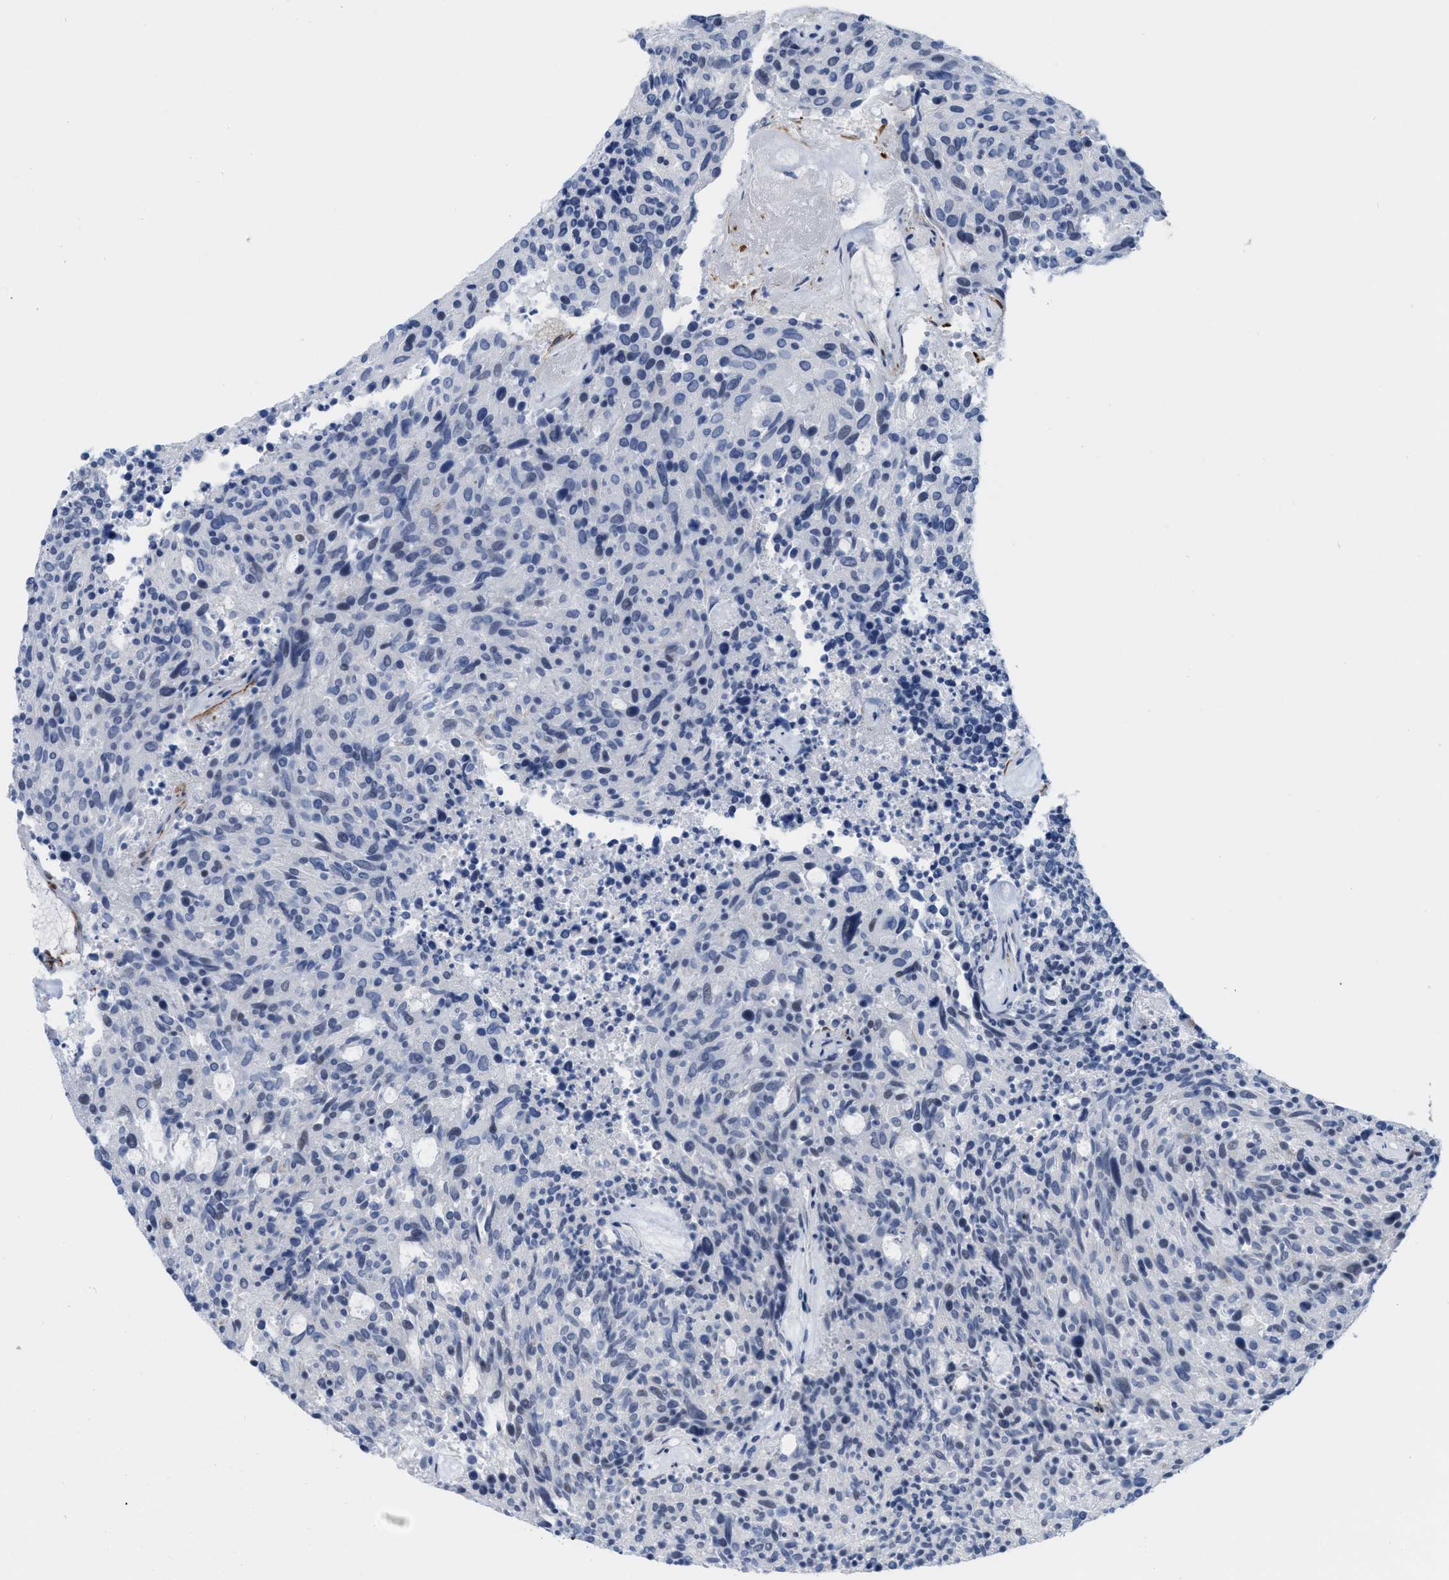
{"staining": {"intensity": "negative", "quantity": "none", "location": "none"}, "tissue": "carcinoid", "cell_type": "Tumor cells", "image_type": "cancer", "snomed": [{"axis": "morphology", "description": "Carcinoid, malignant, NOS"}, {"axis": "topography", "description": "Pancreas"}], "caption": "An image of carcinoid (malignant) stained for a protein exhibits no brown staining in tumor cells.", "gene": "TAGLN", "patient": {"sex": "female", "age": 54}}